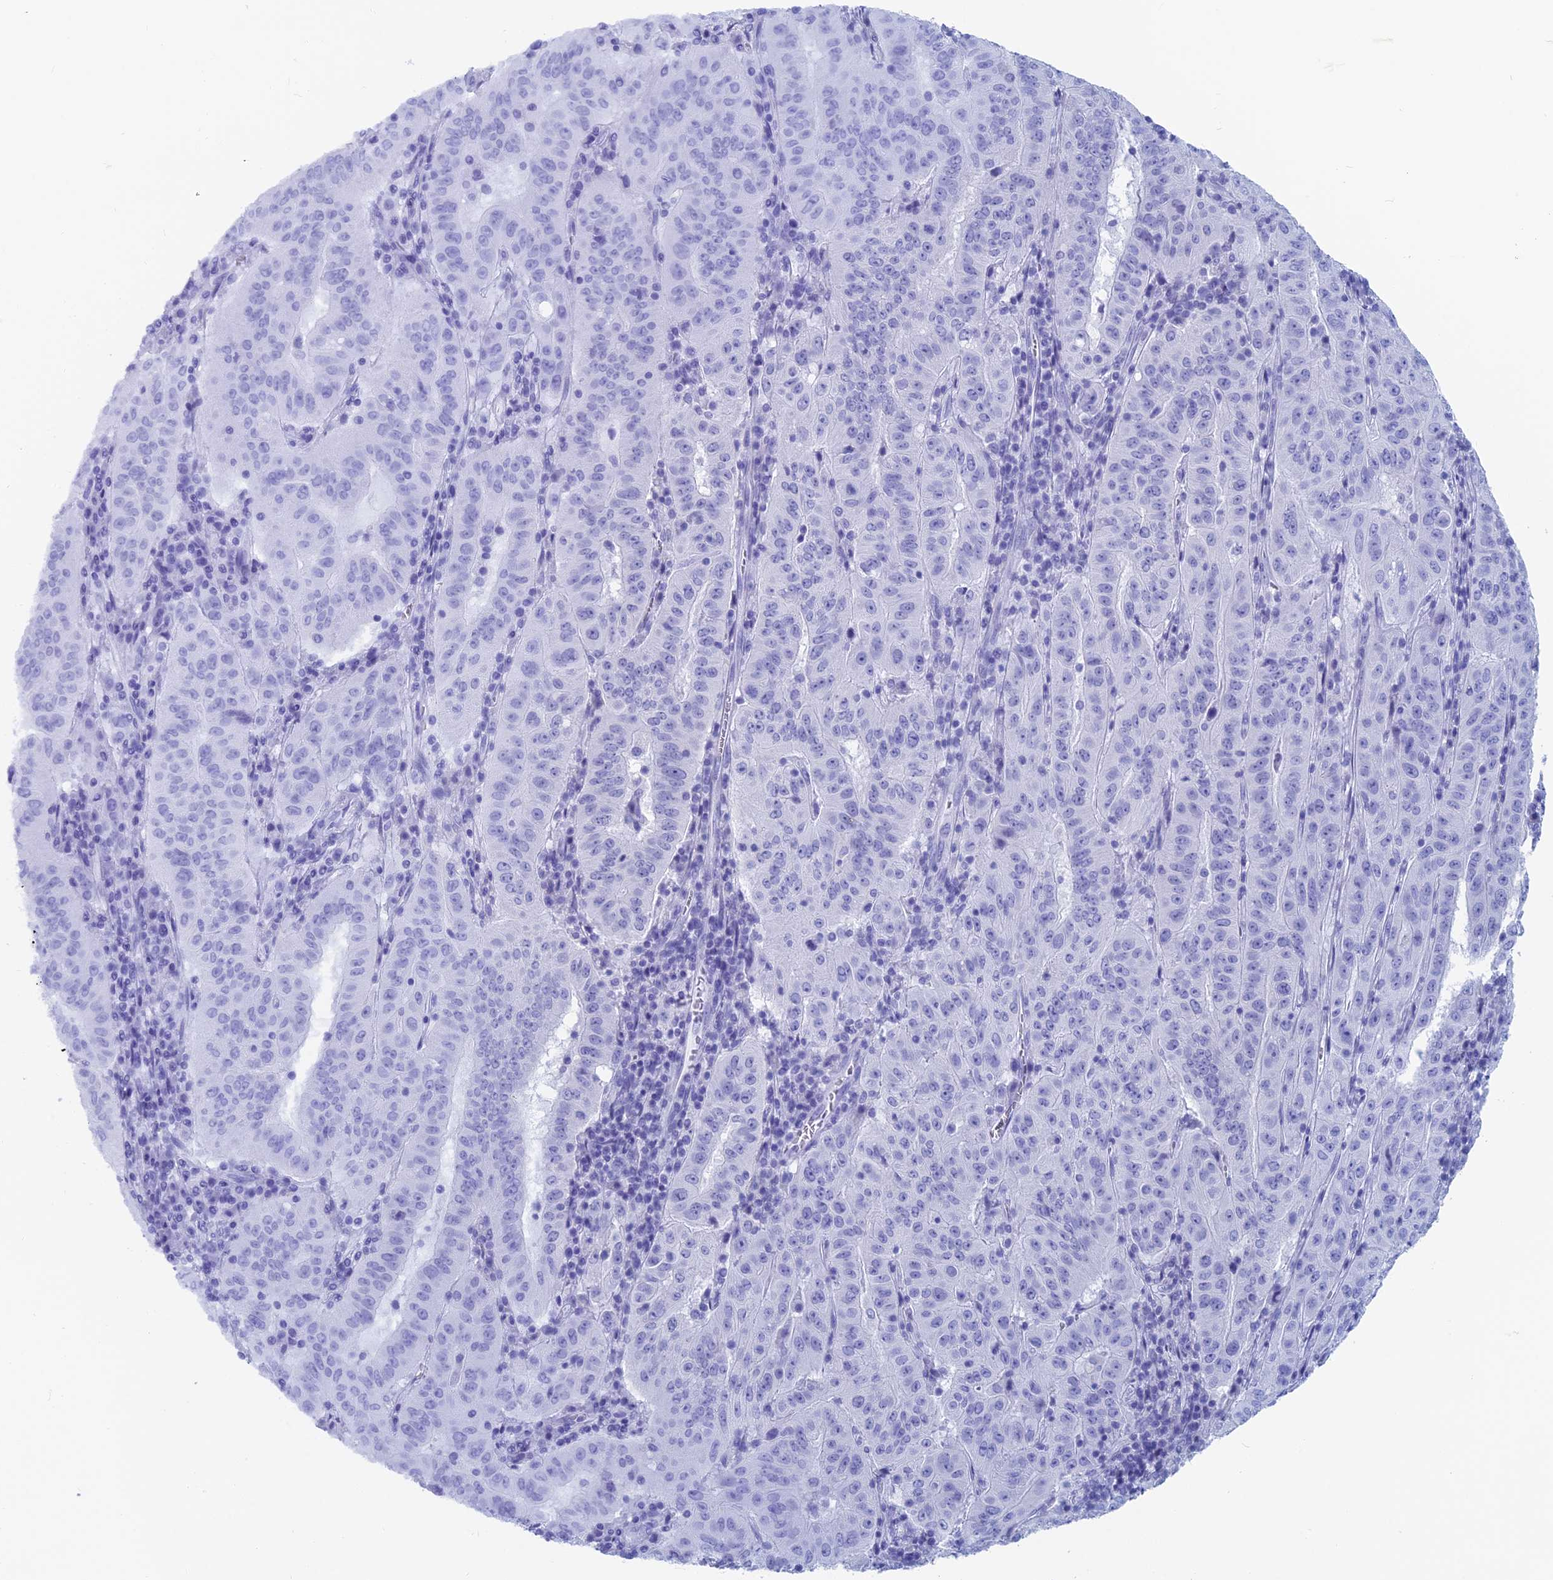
{"staining": {"intensity": "negative", "quantity": "none", "location": "none"}, "tissue": "pancreatic cancer", "cell_type": "Tumor cells", "image_type": "cancer", "snomed": [{"axis": "morphology", "description": "Adenocarcinoma, NOS"}, {"axis": "topography", "description": "Pancreas"}], "caption": "Human pancreatic cancer (adenocarcinoma) stained for a protein using IHC displays no staining in tumor cells.", "gene": "CAPS", "patient": {"sex": "male", "age": 63}}